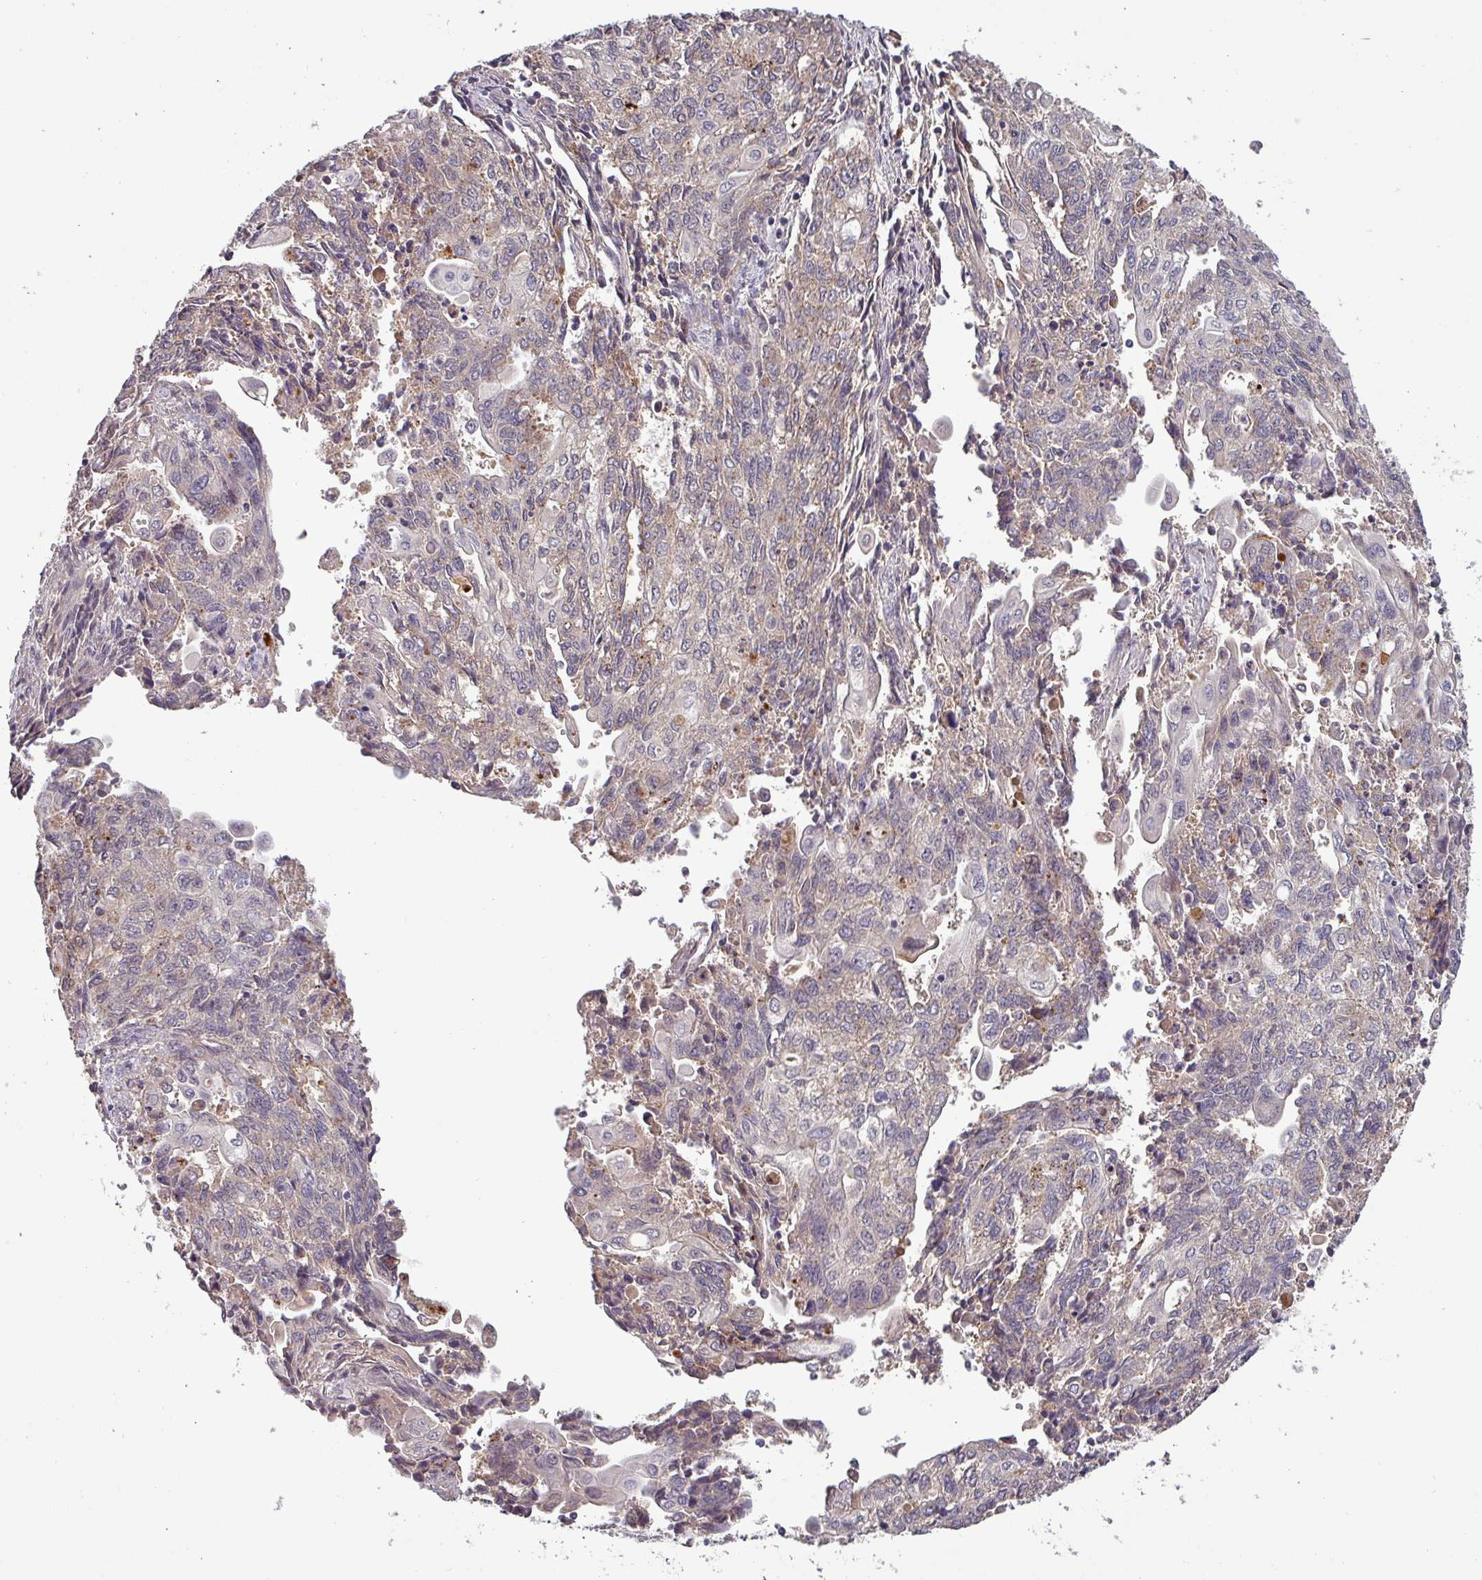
{"staining": {"intensity": "negative", "quantity": "none", "location": "none"}, "tissue": "endometrial cancer", "cell_type": "Tumor cells", "image_type": "cancer", "snomed": [{"axis": "morphology", "description": "Adenocarcinoma, NOS"}, {"axis": "topography", "description": "Endometrium"}], "caption": "Immunohistochemistry (IHC) histopathology image of neoplastic tissue: endometrial cancer stained with DAB exhibits no significant protein expression in tumor cells.", "gene": "PUS1", "patient": {"sex": "female", "age": 54}}